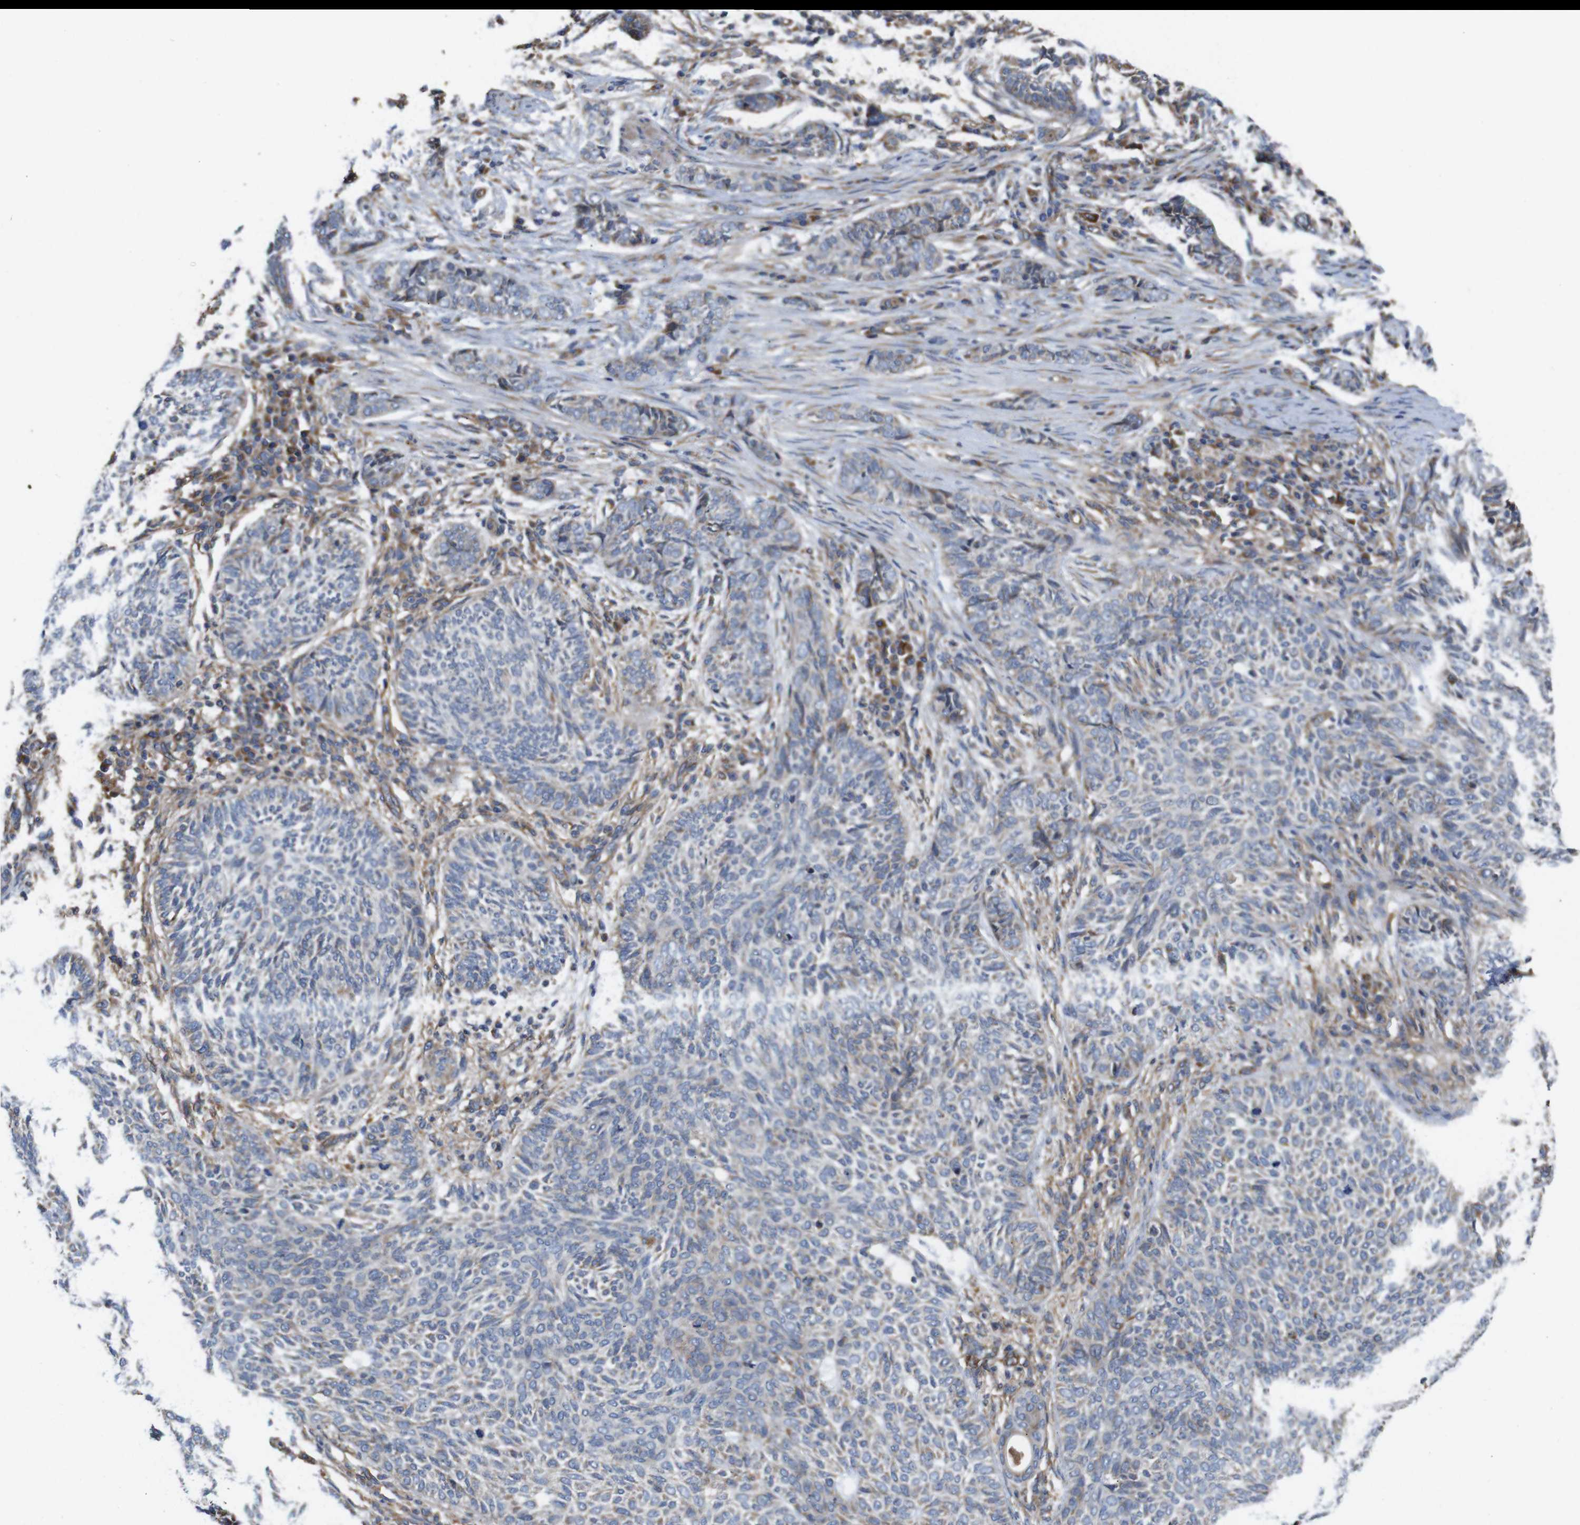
{"staining": {"intensity": "negative", "quantity": "none", "location": "none"}, "tissue": "skin cancer", "cell_type": "Tumor cells", "image_type": "cancer", "snomed": [{"axis": "morphology", "description": "Basal cell carcinoma"}, {"axis": "topography", "description": "Skin"}], "caption": "This is a photomicrograph of immunohistochemistry staining of skin cancer (basal cell carcinoma), which shows no staining in tumor cells. The staining is performed using DAB (3,3'-diaminobenzidine) brown chromogen with nuclei counter-stained in using hematoxylin.", "gene": "POMK", "patient": {"sex": "male", "age": 87}}